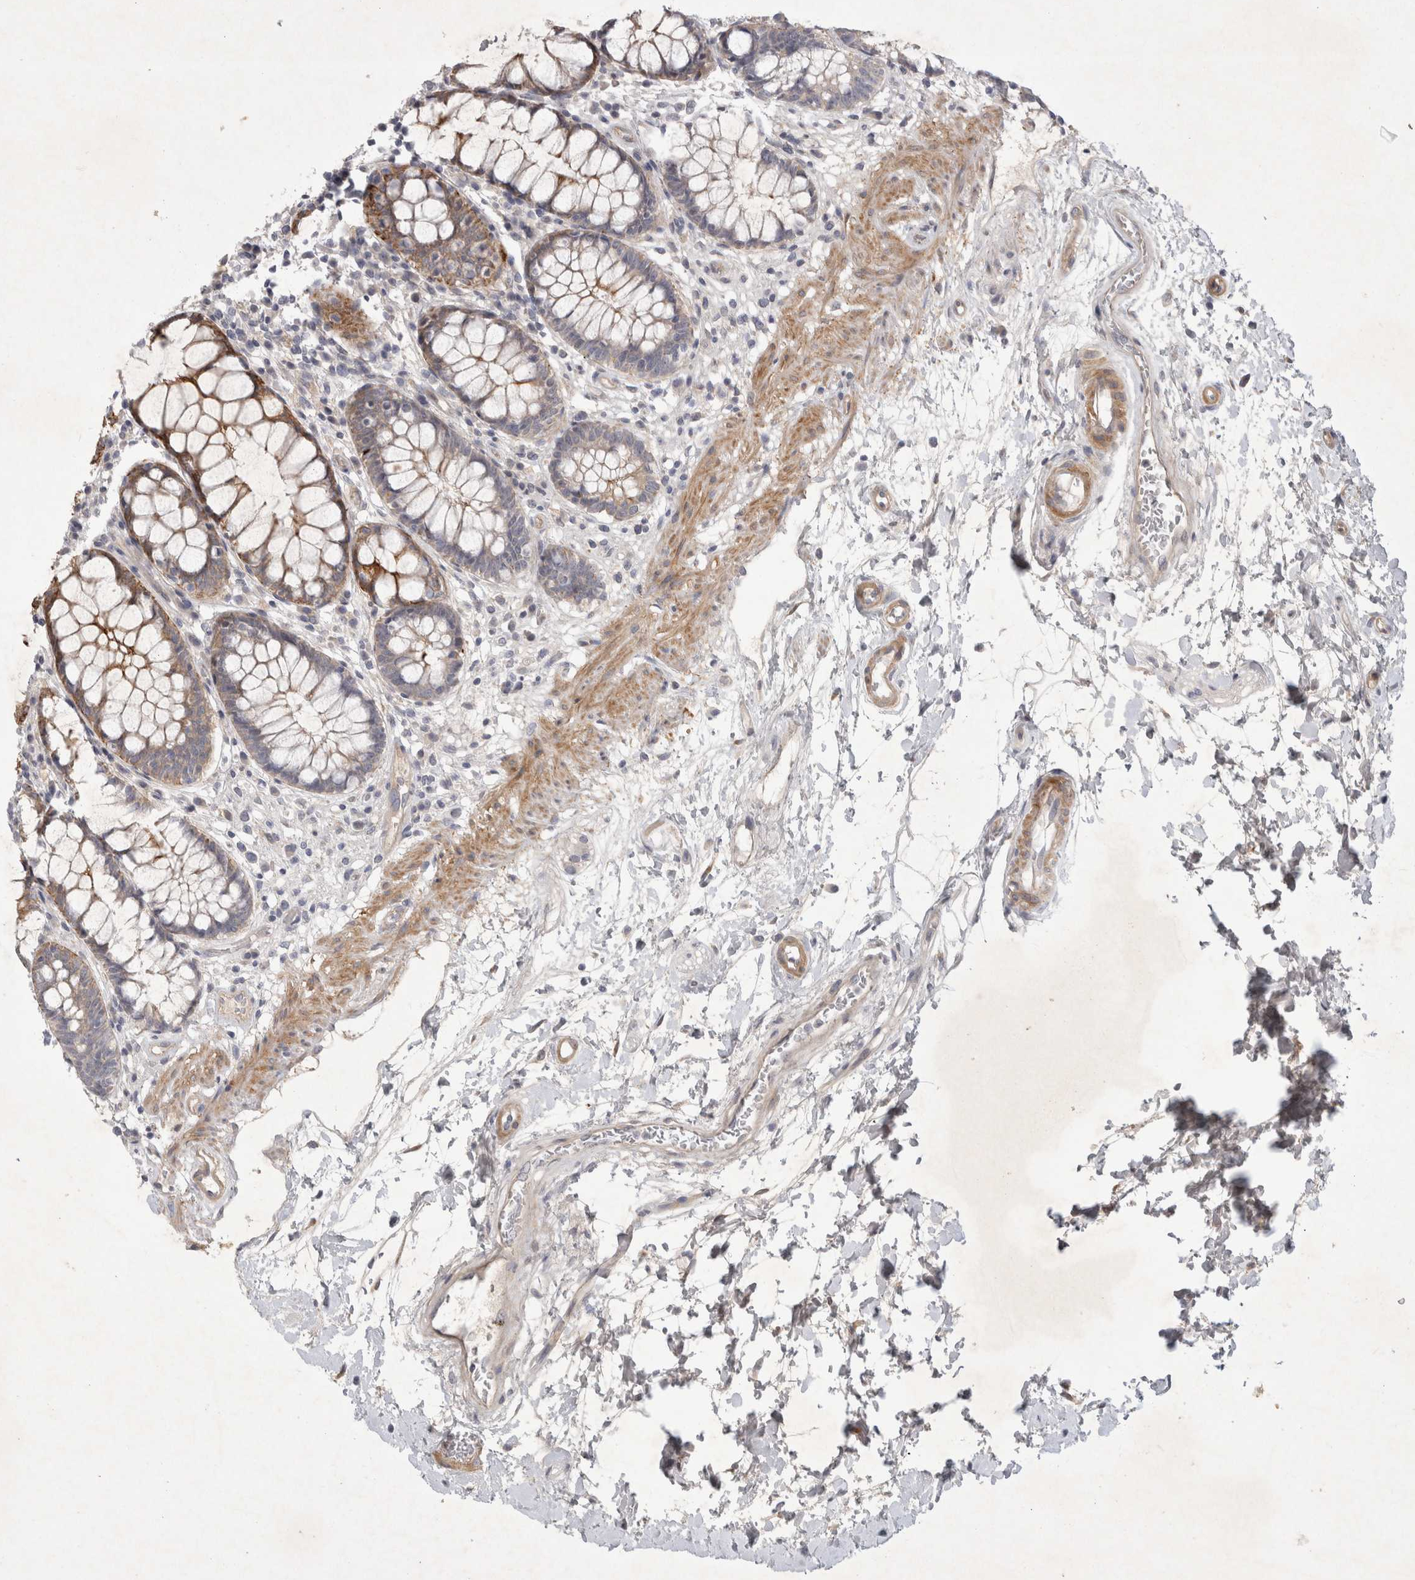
{"staining": {"intensity": "strong", "quantity": ">75%", "location": "cytoplasmic/membranous"}, "tissue": "rectum", "cell_type": "Glandular cells", "image_type": "normal", "snomed": [{"axis": "morphology", "description": "Normal tissue, NOS"}, {"axis": "topography", "description": "Rectum"}], "caption": "DAB immunohistochemical staining of unremarkable human rectum reveals strong cytoplasmic/membranous protein staining in about >75% of glandular cells. (DAB (3,3'-diaminobenzidine) IHC, brown staining for protein, blue staining for nuclei).", "gene": "BZW2", "patient": {"sex": "male", "age": 64}}